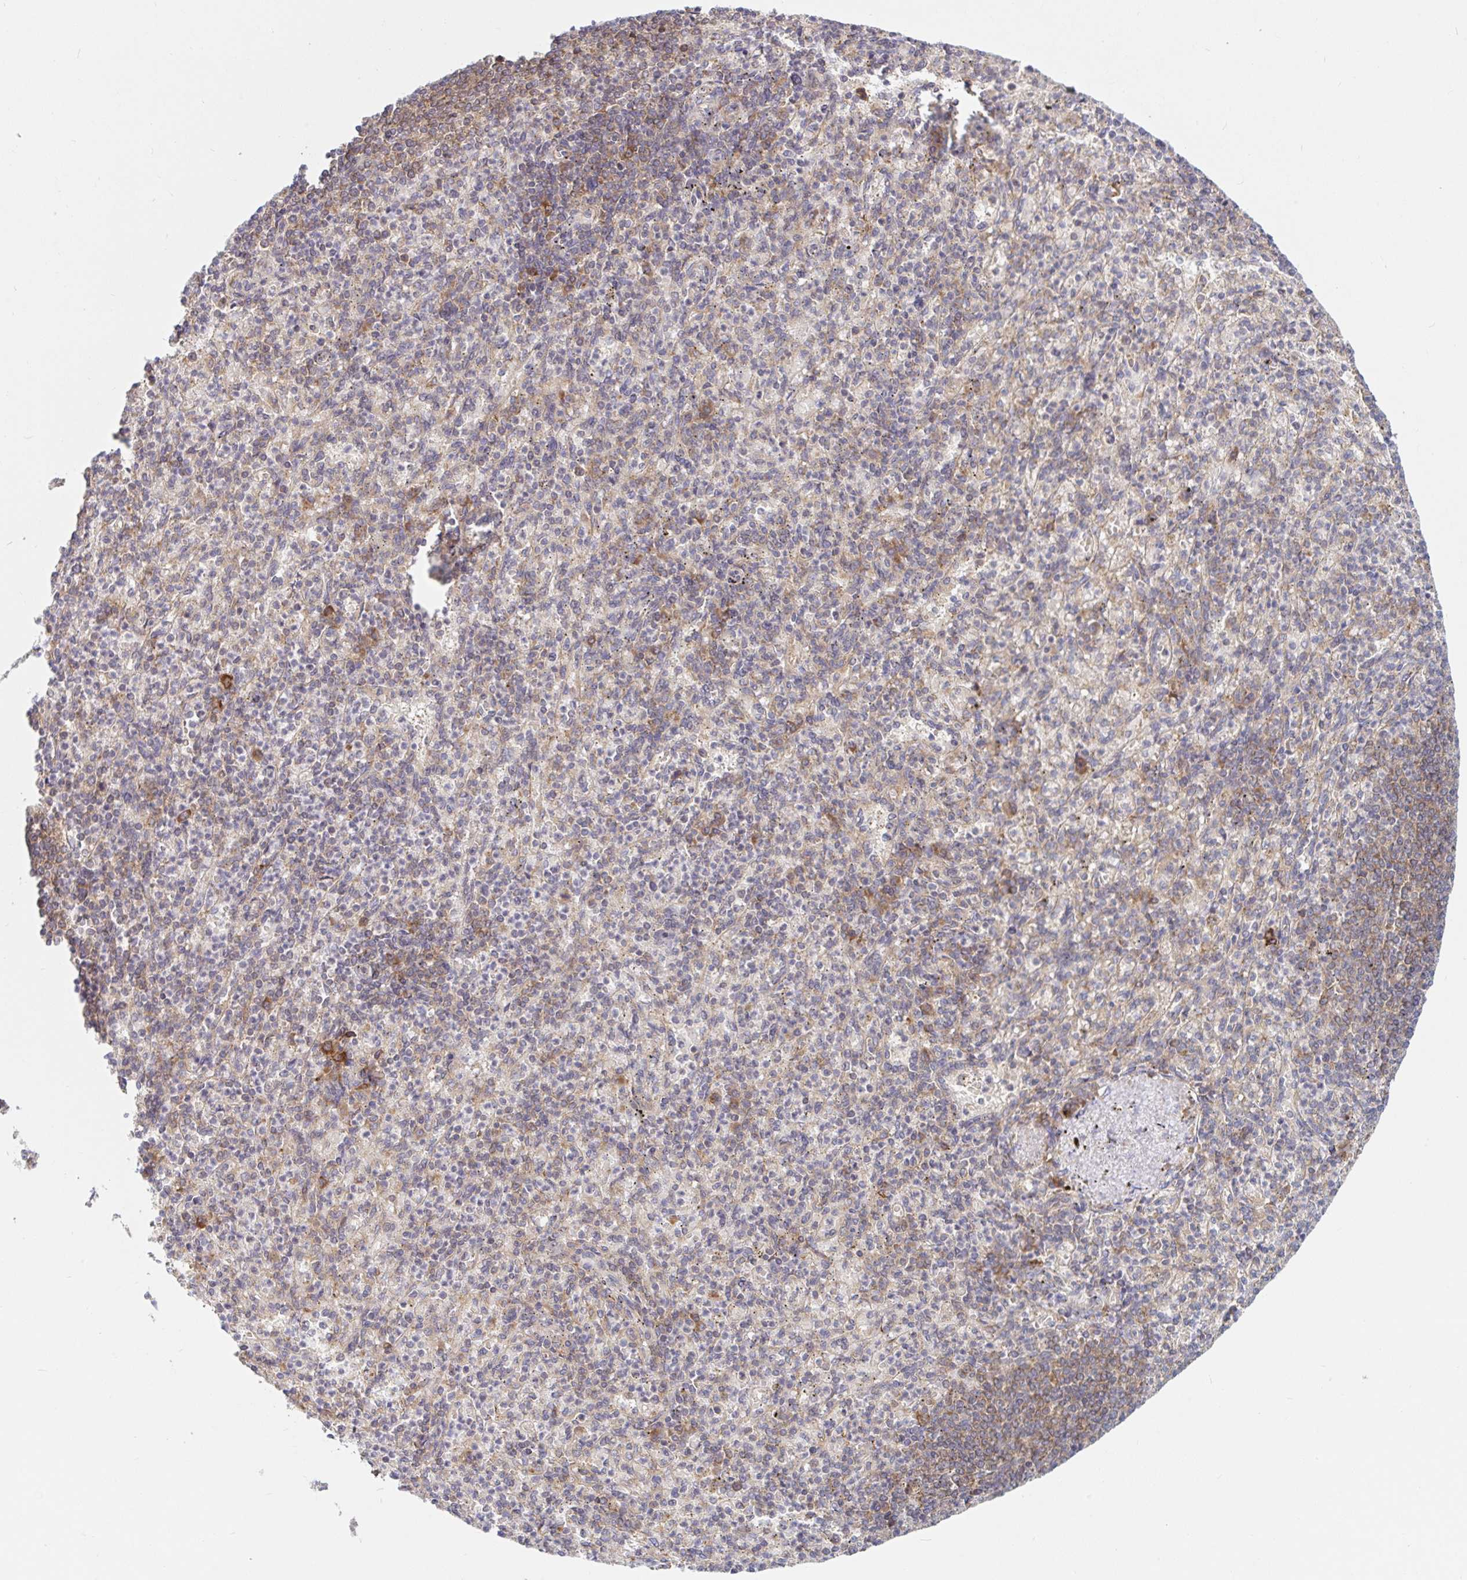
{"staining": {"intensity": "weak", "quantity": "<25%", "location": "cytoplasmic/membranous"}, "tissue": "spleen", "cell_type": "Cells in red pulp", "image_type": "normal", "snomed": [{"axis": "morphology", "description": "Normal tissue, NOS"}, {"axis": "topography", "description": "Spleen"}], "caption": "A photomicrograph of human spleen is negative for staining in cells in red pulp. The staining was performed using DAB (3,3'-diaminobenzidine) to visualize the protein expression in brown, while the nuclei were stained in blue with hematoxylin (Magnification: 20x).", "gene": "LARP1", "patient": {"sex": "female", "age": 74}}